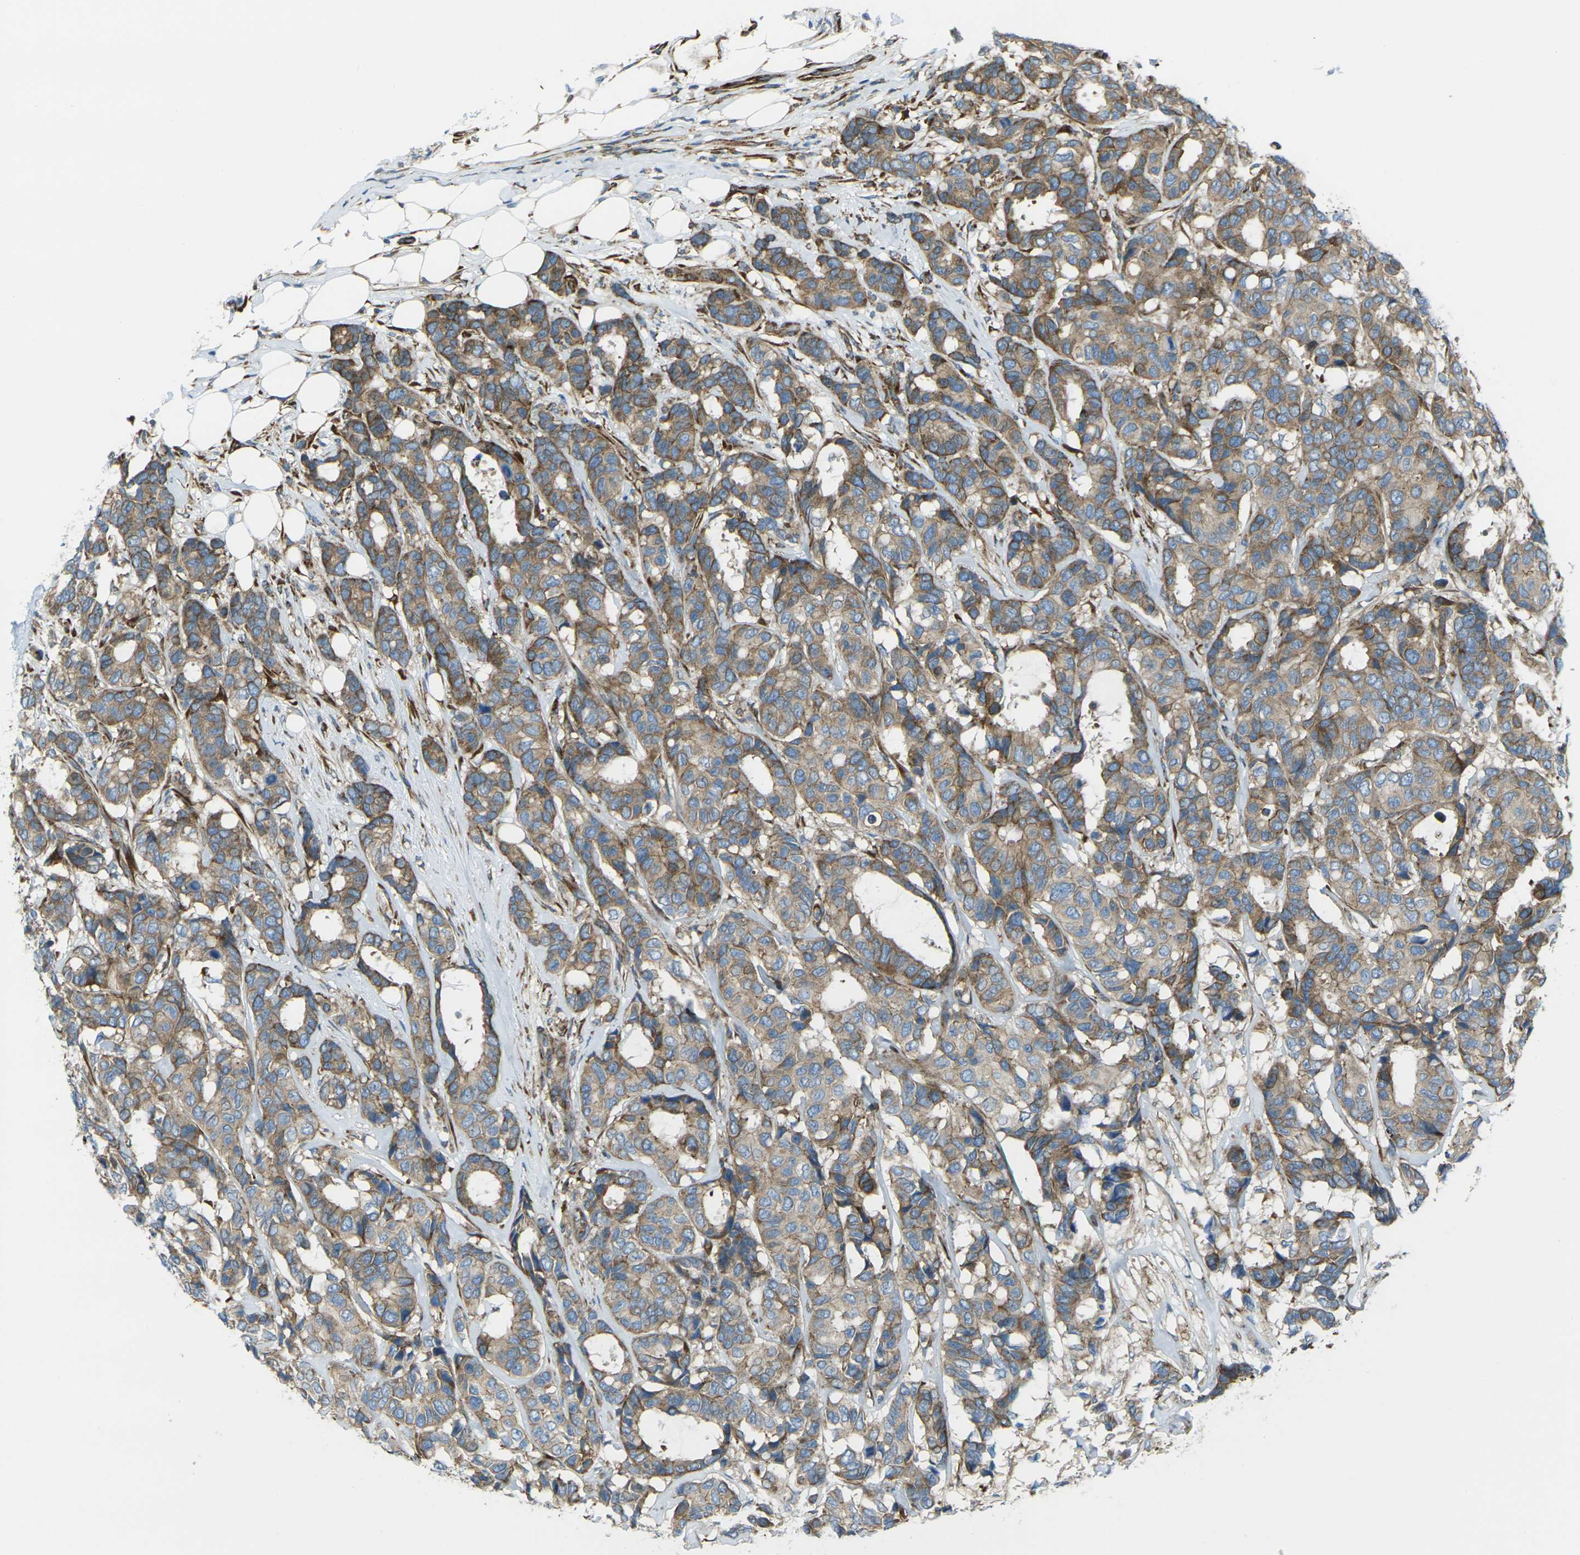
{"staining": {"intensity": "moderate", "quantity": ">75%", "location": "cytoplasmic/membranous"}, "tissue": "breast cancer", "cell_type": "Tumor cells", "image_type": "cancer", "snomed": [{"axis": "morphology", "description": "Duct carcinoma"}, {"axis": "topography", "description": "Breast"}], "caption": "Human breast infiltrating ductal carcinoma stained for a protein (brown) displays moderate cytoplasmic/membranous positive expression in approximately >75% of tumor cells.", "gene": "CELSR2", "patient": {"sex": "female", "age": 87}}